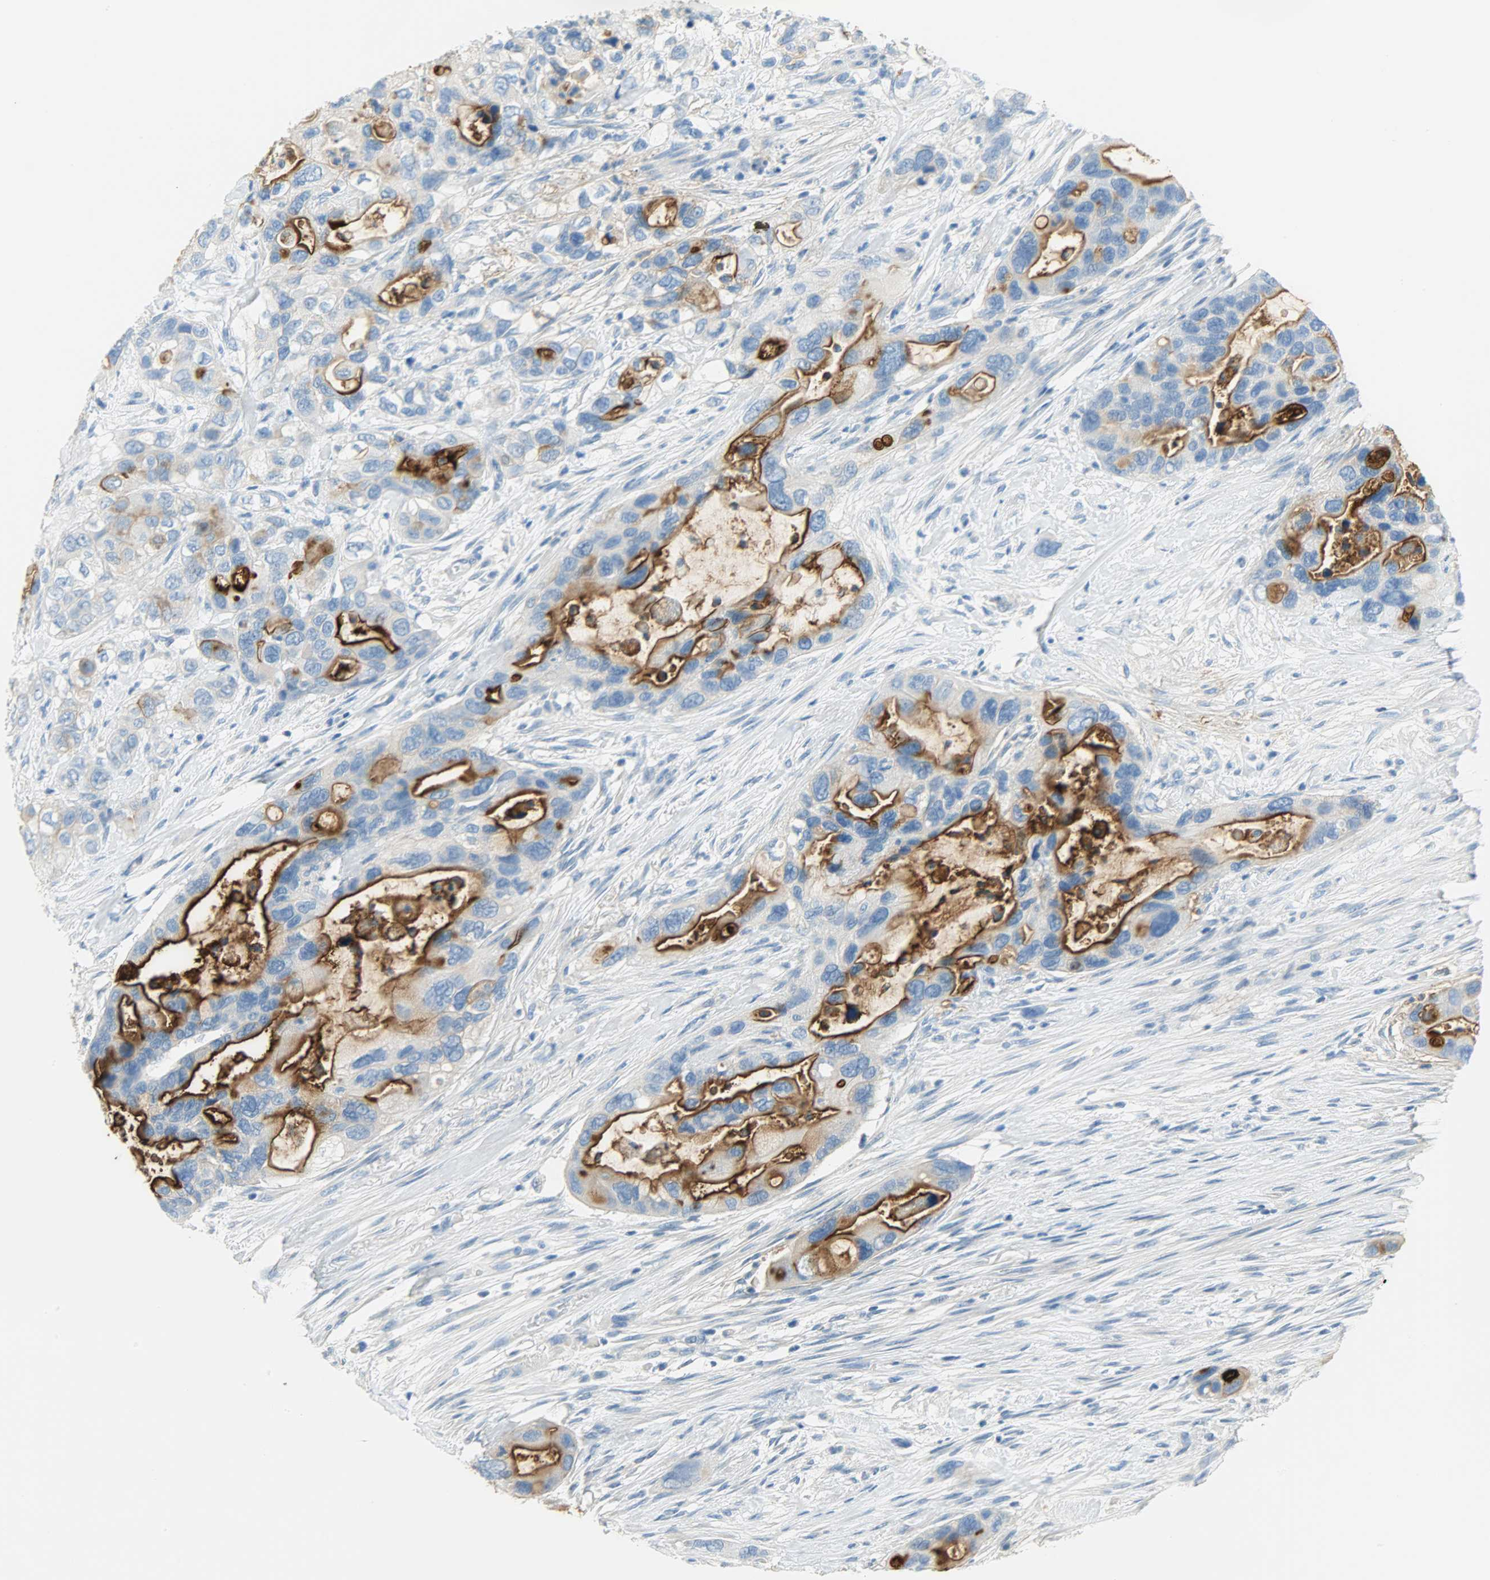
{"staining": {"intensity": "strong", "quantity": ">75%", "location": "cytoplasmic/membranous"}, "tissue": "pancreatic cancer", "cell_type": "Tumor cells", "image_type": "cancer", "snomed": [{"axis": "morphology", "description": "Adenocarcinoma, NOS"}, {"axis": "topography", "description": "Pancreas"}], "caption": "Immunohistochemical staining of human pancreatic adenocarcinoma demonstrates strong cytoplasmic/membranous protein staining in about >75% of tumor cells. (IHC, brightfield microscopy, high magnification).", "gene": "PROM1", "patient": {"sex": "female", "age": 71}}